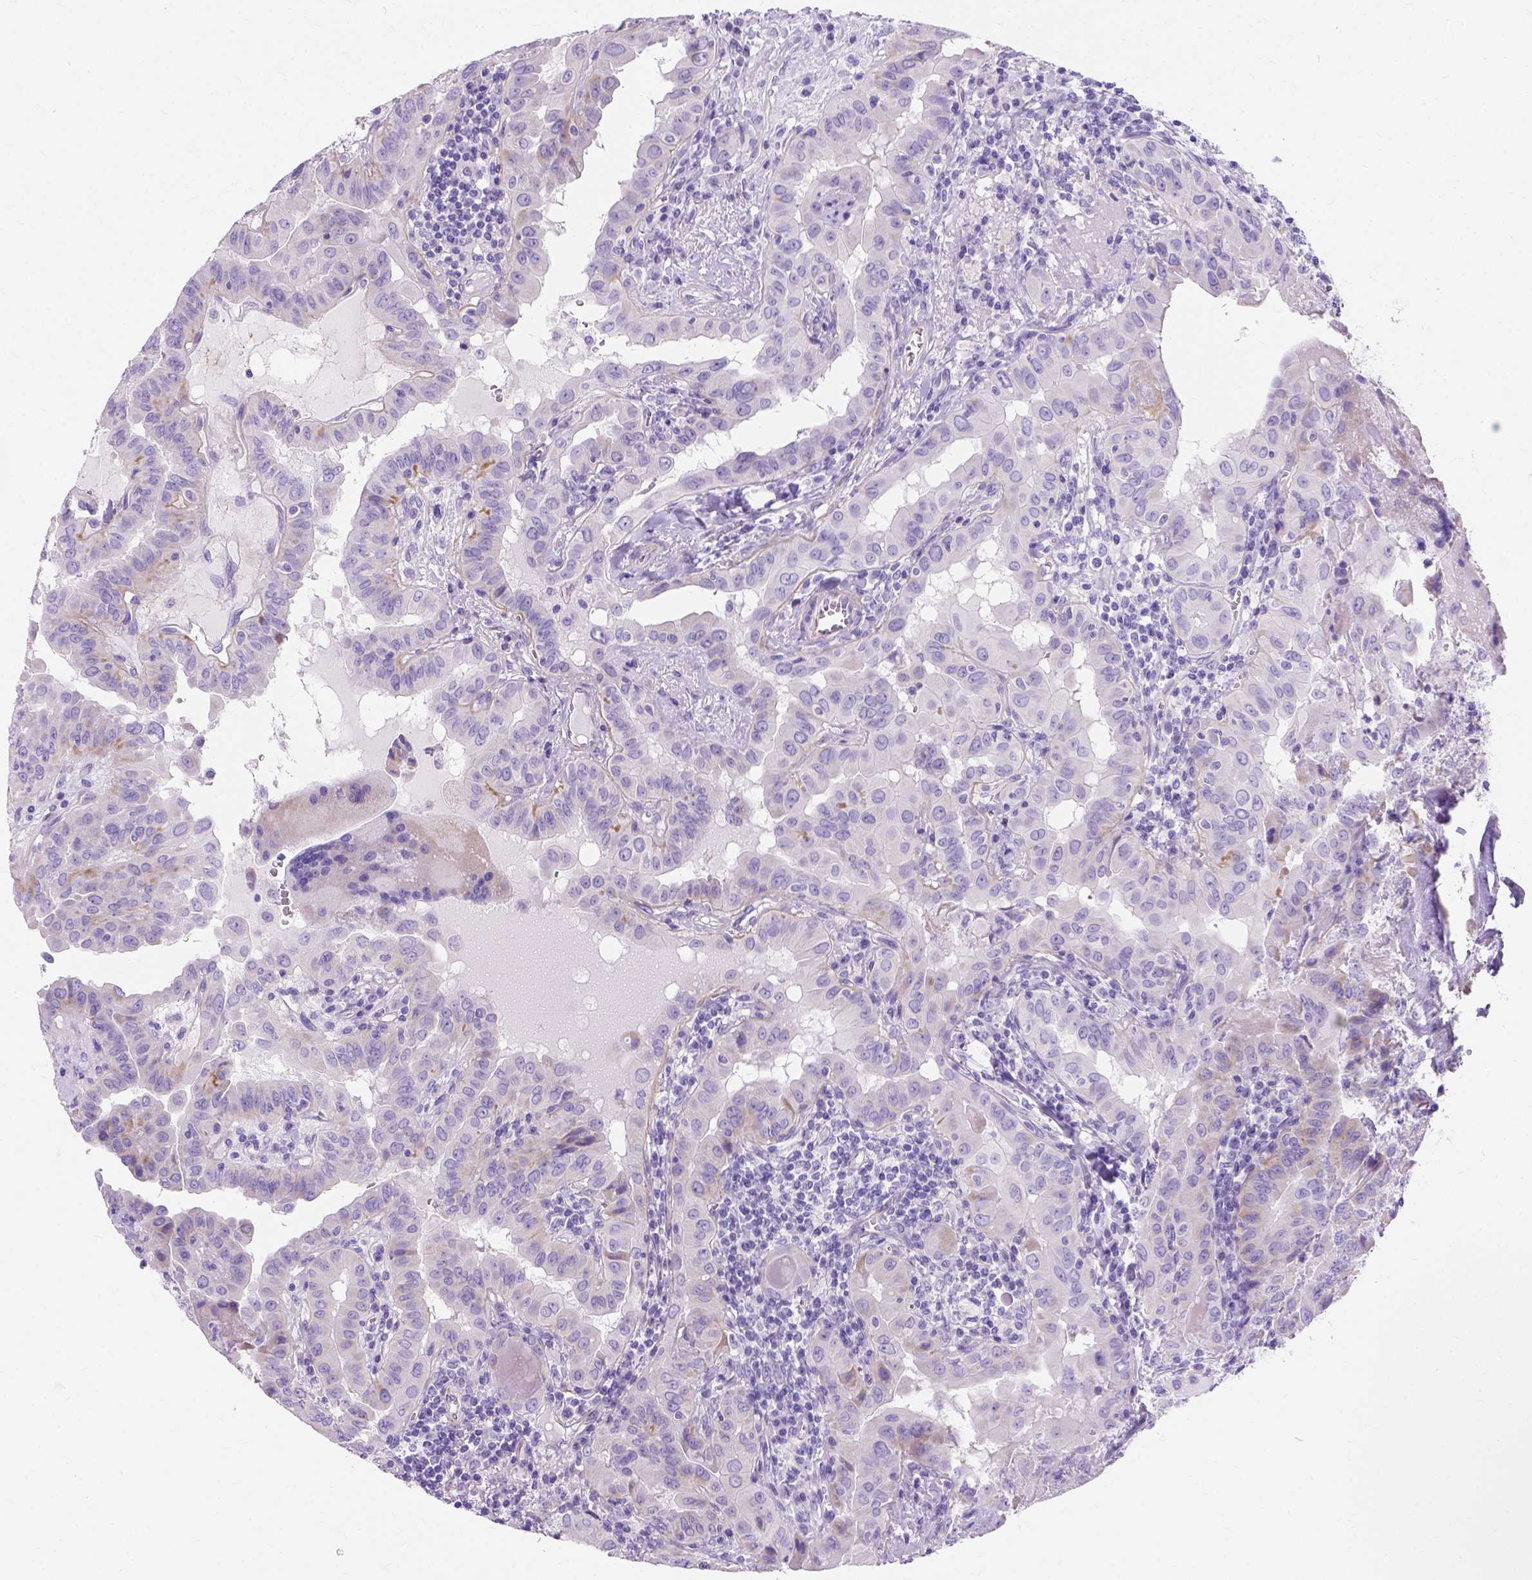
{"staining": {"intensity": "moderate", "quantity": "<25%", "location": "cytoplasmic/membranous"}, "tissue": "thyroid cancer", "cell_type": "Tumor cells", "image_type": "cancer", "snomed": [{"axis": "morphology", "description": "Papillary adenocarcinoma, NOS"}, {"axis": "topography", "description": "Thyroid gland"}], "caption": "Immunohistochemical staining of thyroid cancer (papillary adenocarcinoma) shows low levels of moderate cytoplasmic/membranous staining in approximately <25% of tumor cells. Using DAB (3,3'-diaminobenzidine) (brown) and hematoxylin (blue) stains, captured at high magnification using brightfield microscopy.", "gene": "MYH15", "patient": {"sex": "female", "age": 37}}